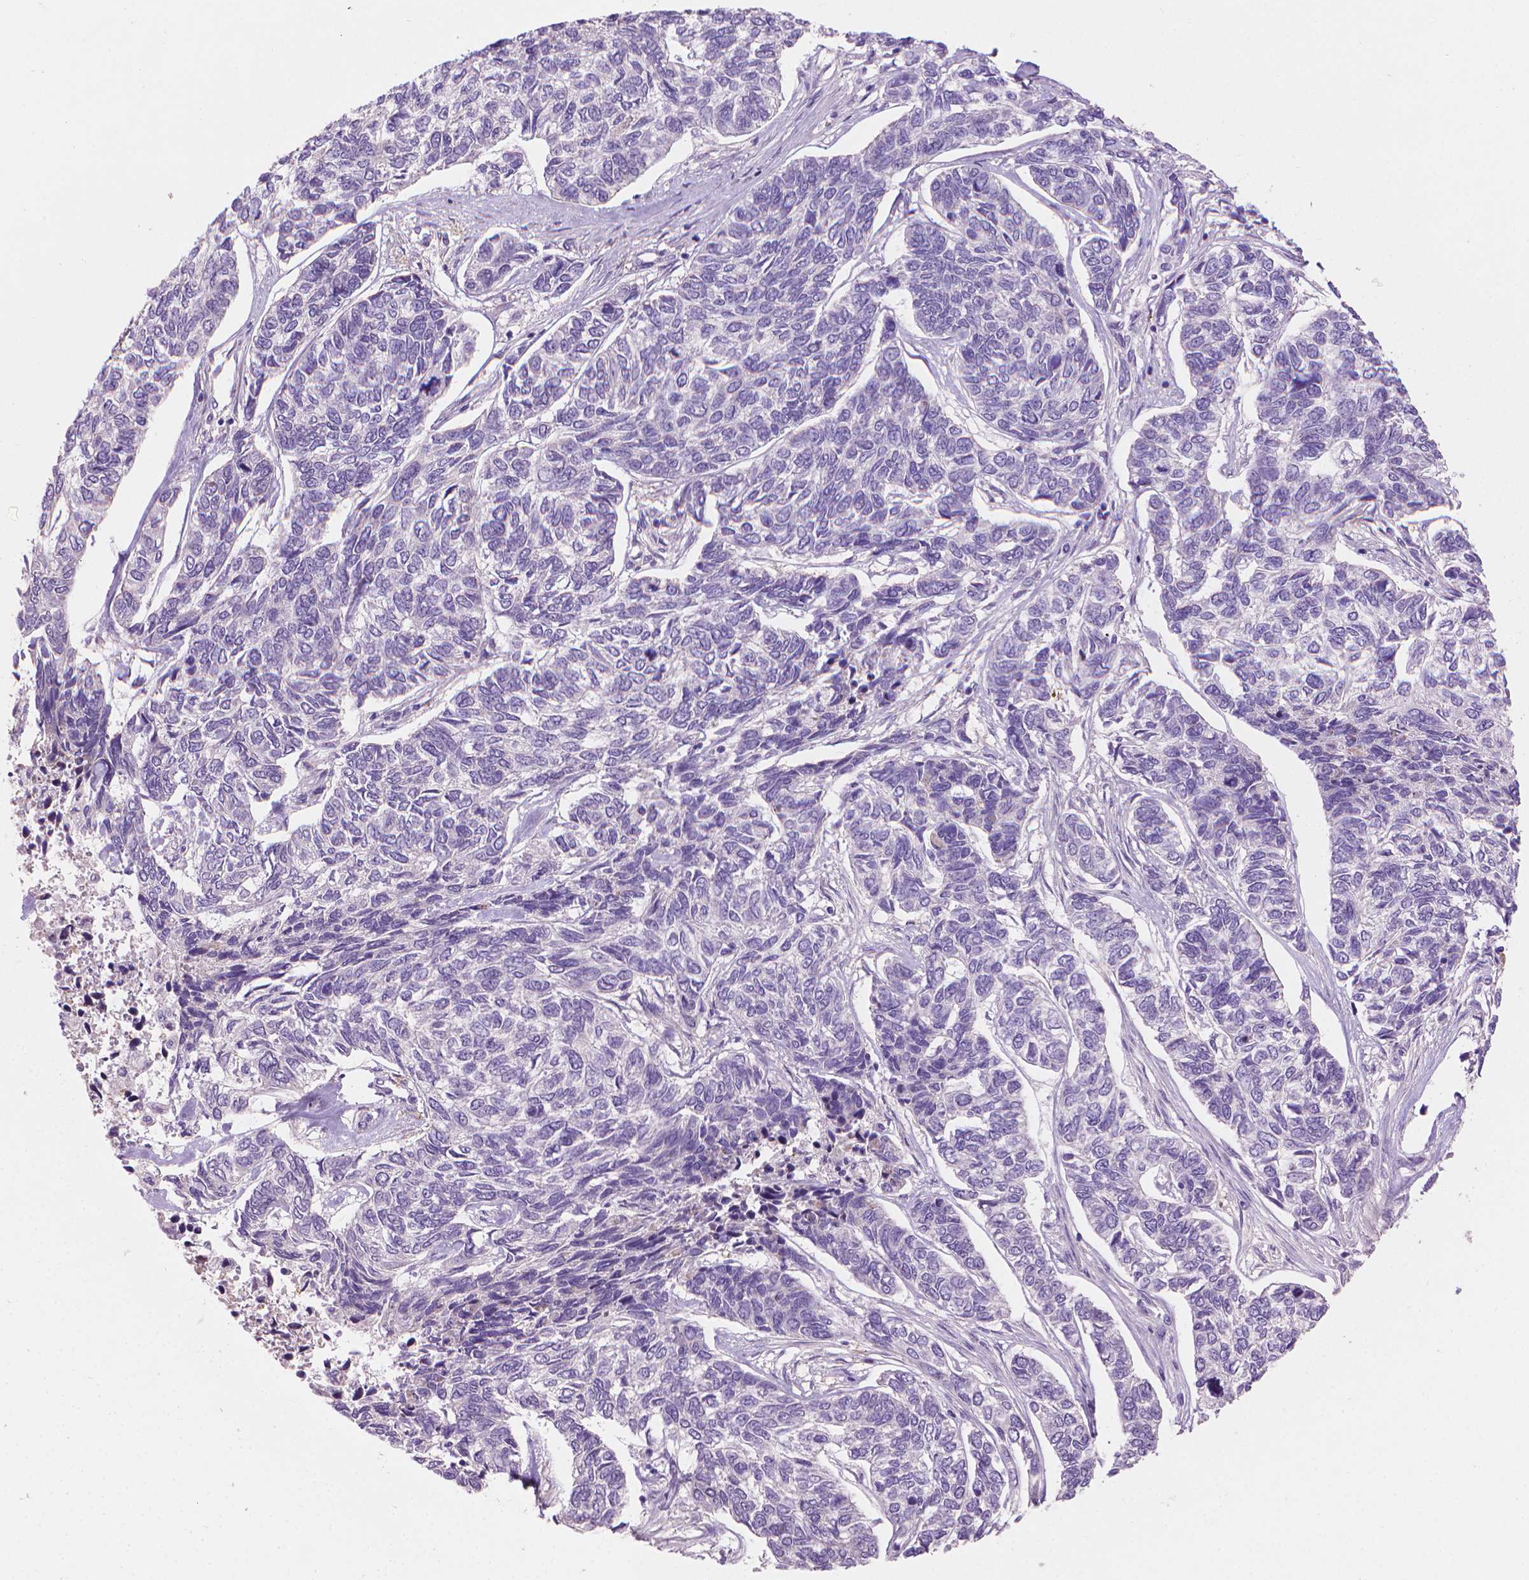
{"staining": {"intensity": "negative", "quantity": "none", "location": "none"}, "tissue": "skin cancer", "cell_type": "Tumor cells", "image_type": "cancer", "snomed": [{"axis": "morphology", "description": "Basal cell carcinoma"}, {"axis": "topography", "description": "Skin"}], "caption": "An image of skin basal cell carcinoma stained for a protein exhibits no brown staining in tumor cells.", "gene": "GSDMA", "patient": {"sex": "female", "age": 65}}